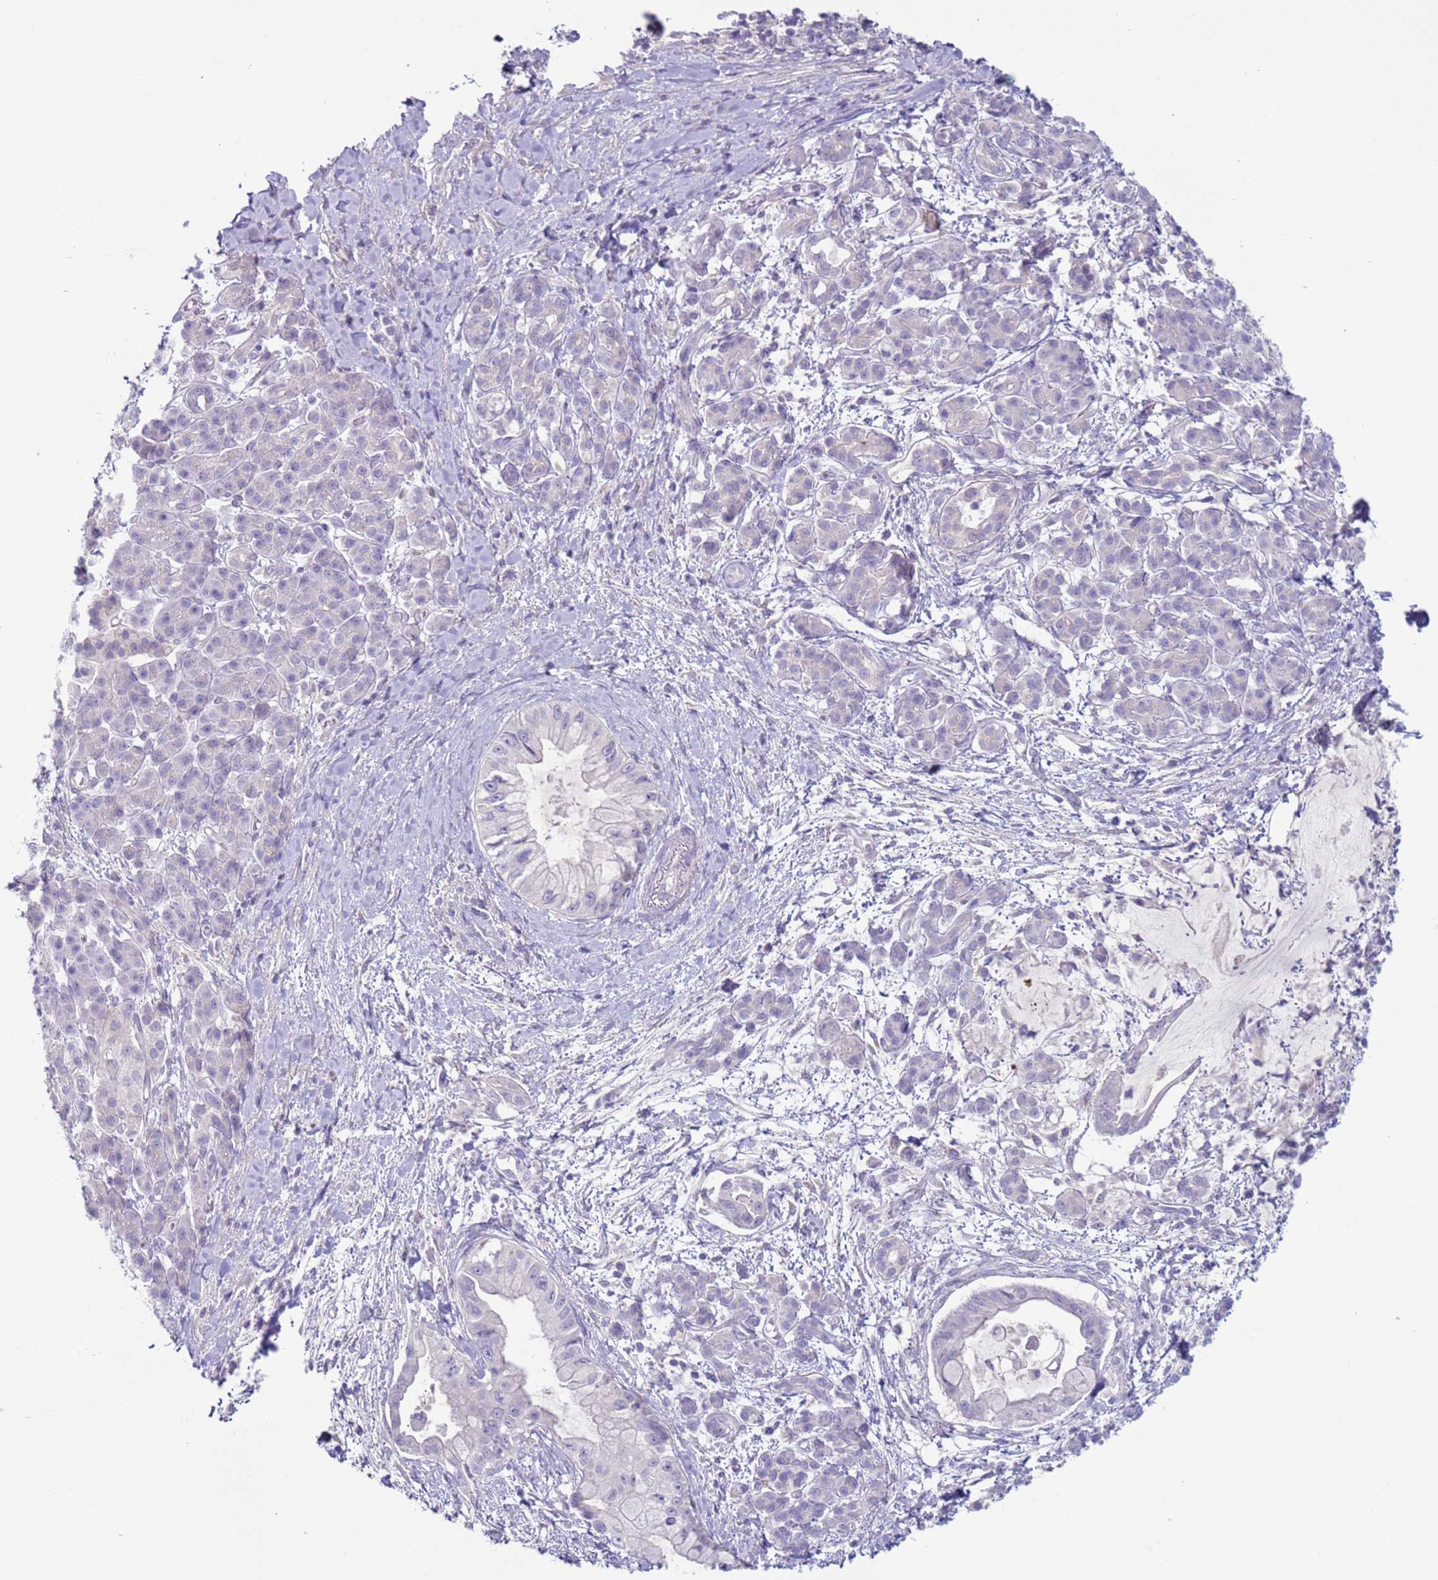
{"staining": {"intensity": "negative", "quantity": "none", "location": "none"}, "tissue": "pancreatic cancer", "cell_type": "Tumor cells", "image_type": "cancer", "snomed": [{"axis": "morphology", "description": "Adenocarcinoma, NOS"}, {"axis": "topography", "description": "Pancreas"}], "caption": "A micrograph of human pancreatic cancer is negative for staining in tumor cells.", "gene": "NPAP1", "patient": {"sex": "male", "age": 48}}